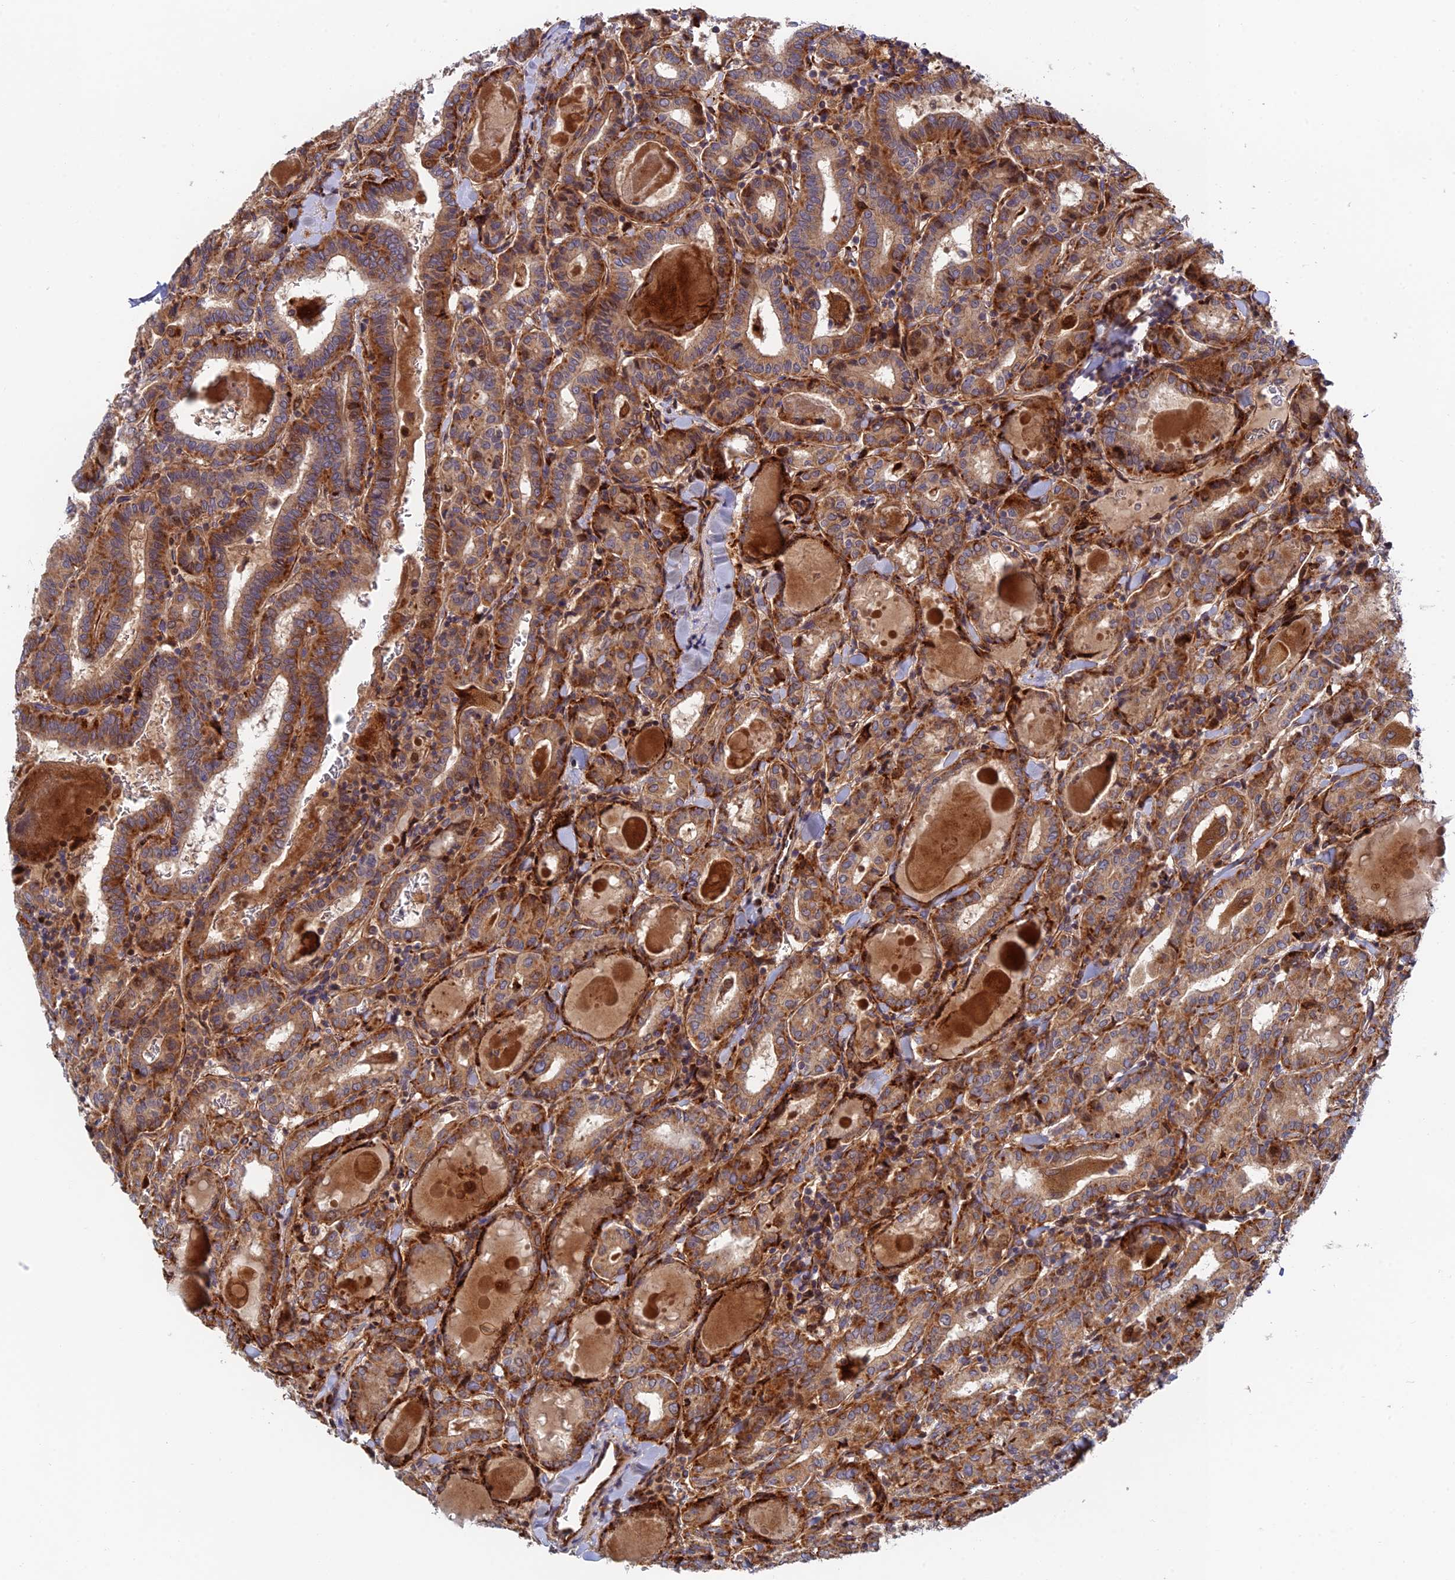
{"staining": {"intensity": "strong", "quantity": ">75%", "location": "cytoplasmic/membranous"}, "tissue": "thyroid cancer", "cell_type": "Tumor cells", "image_type": "cancer", "snomed": [{"axis": "morphology", "description": "Papillary adenocarcinoma, NOS"}, {"axis": "topography", "description": "Thyroid gland"}], "caption": "This is an image of immunohistochemistry staining of thyroid cancer (papillary adenocarcinoma), which shows strong expression in the cytoplasmic/membranous of tumor cells.", "gene": "PPP2R3C", "patient": {"sex": "female", "age": 72}}